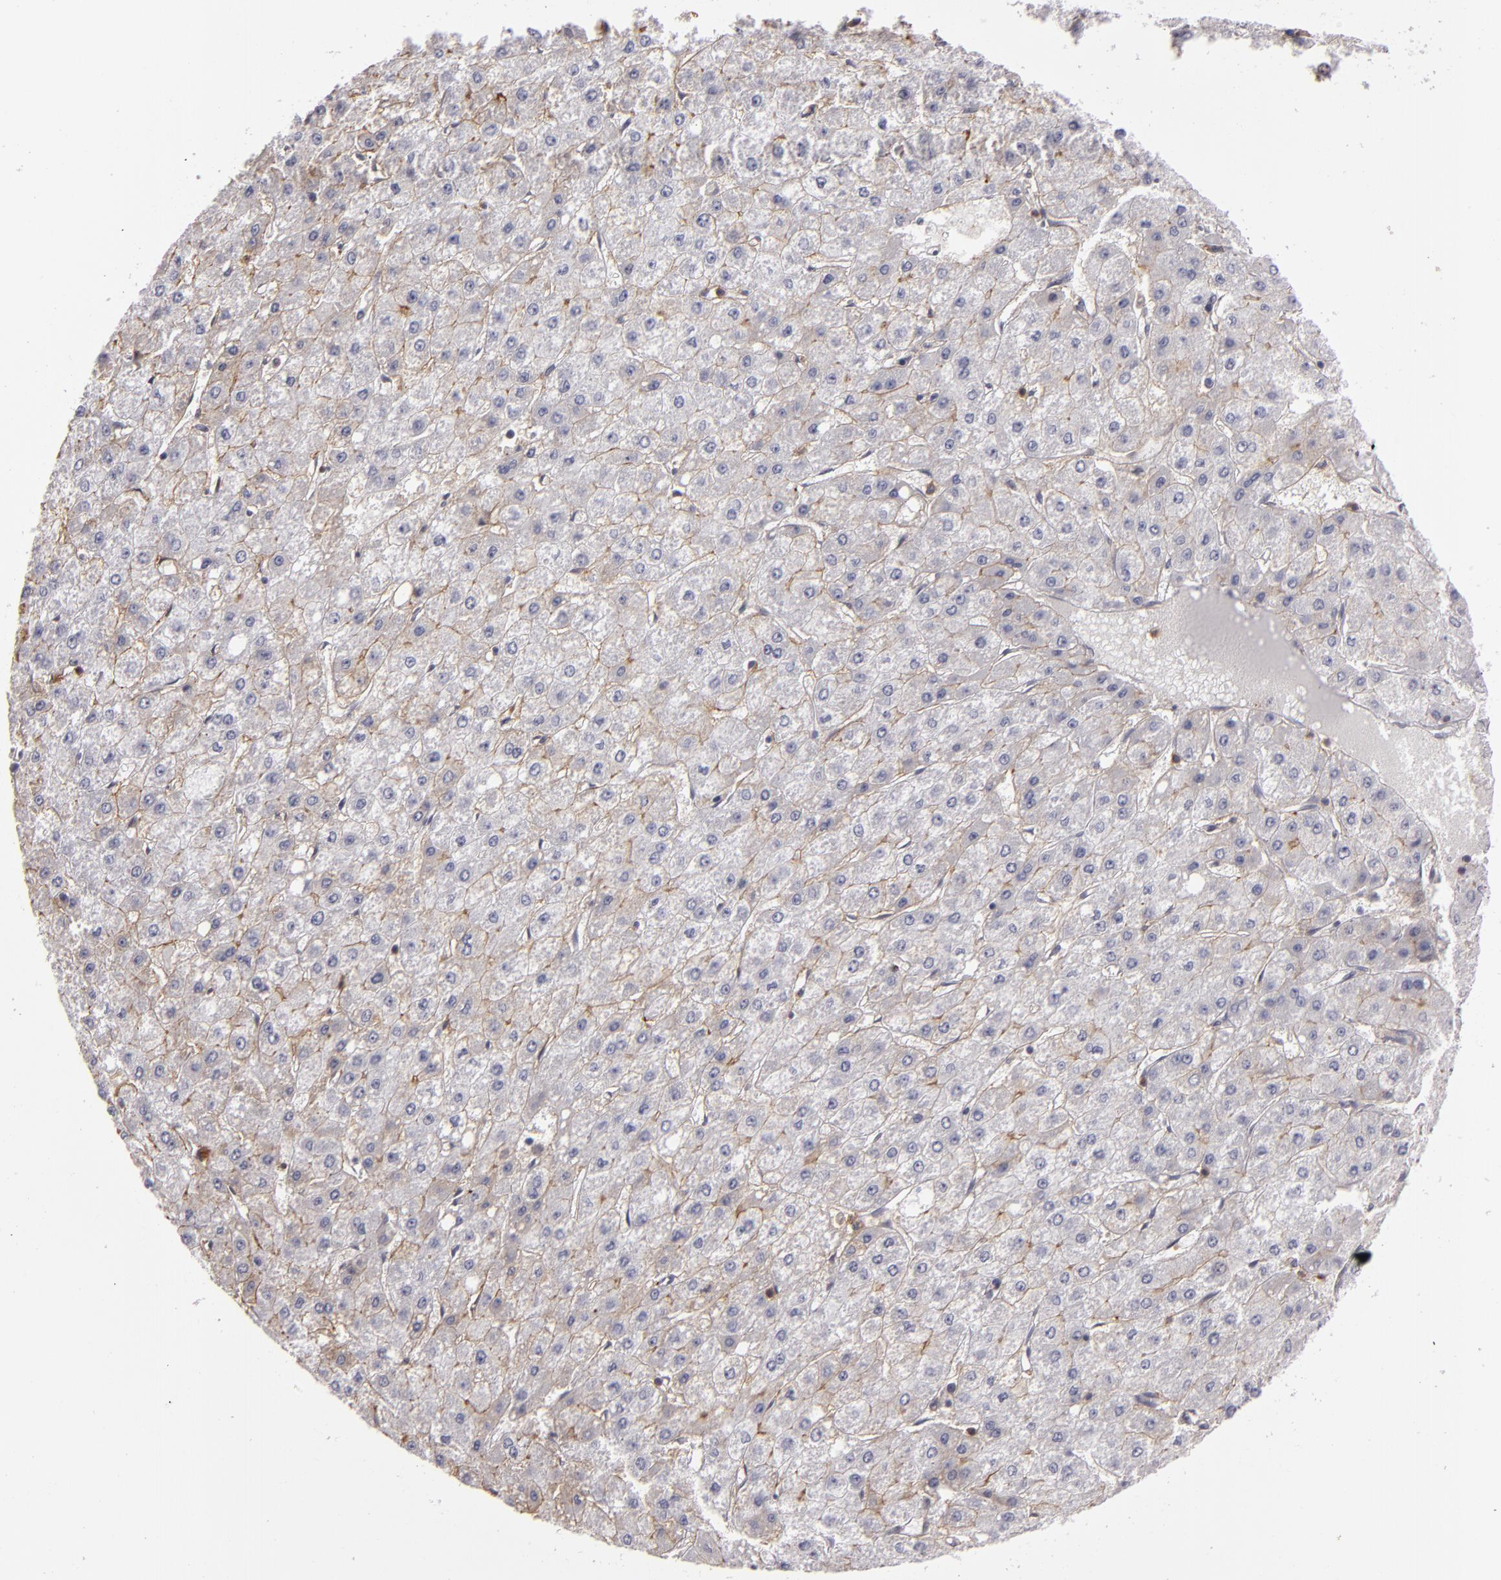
{"staining": {"intensity": "weak", "quantity": "25%-75%", "location": "cytoplasmic/membranous"}, "tissue": "liver cancer", "cell_type": "Tumor cells", "image_type": "cancer", "snomed": [{"axis": "morphology", "description": "Carcinoma, Hepatocellular, NOS"}, {"axis": "topography", "description": "Liver"}], "caption": "Immunohistochemical staining of human liver cancer demonstrates weak cytoplasmic/membranous protein expression in about 25%-75% of tumor cells.", "gene": "STX3", "patient": {"sex": "female", "age": 52}}